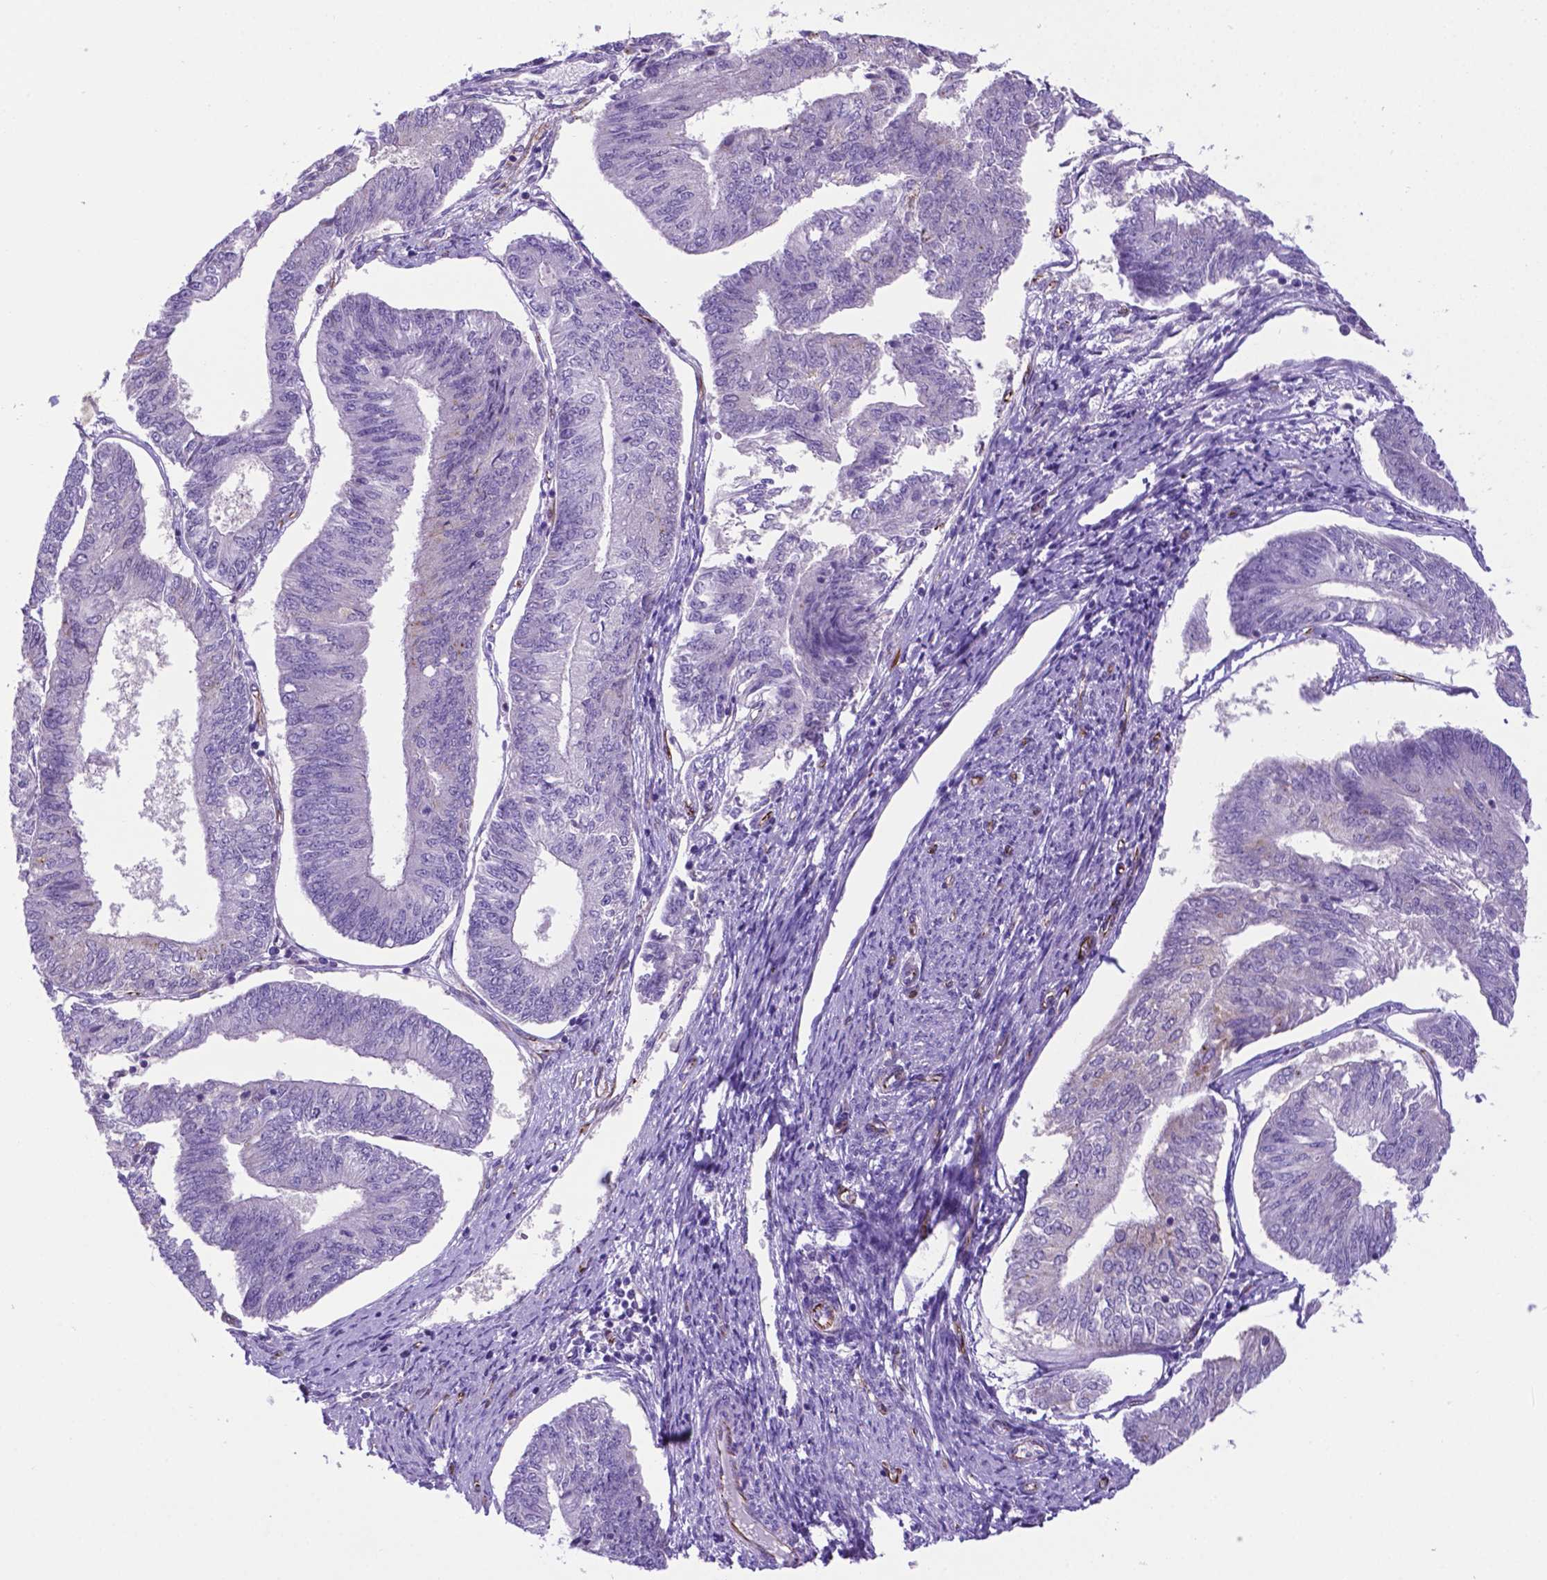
{"staining": {"intensity": "negative", "quantity": "none", "location": "none"}, "tissue": "endometrial cancer", "cell_type": "Tumor cells", "image_type": "cancer", "snomed": [{"axis": "morphology", "description": "Adenocarcinoma, NOS"}, {"axis": "topography", "description": "Endometrium"}], "caption": "This image is of endometrial adenocarcinoma stained with immunohistochemistry to label a protein in brown with the nuclei are counter-stained blue. There is no expression in tumor cells.", "gene": "LZTR1", "patient": {"sex": "female", "age": 58}}